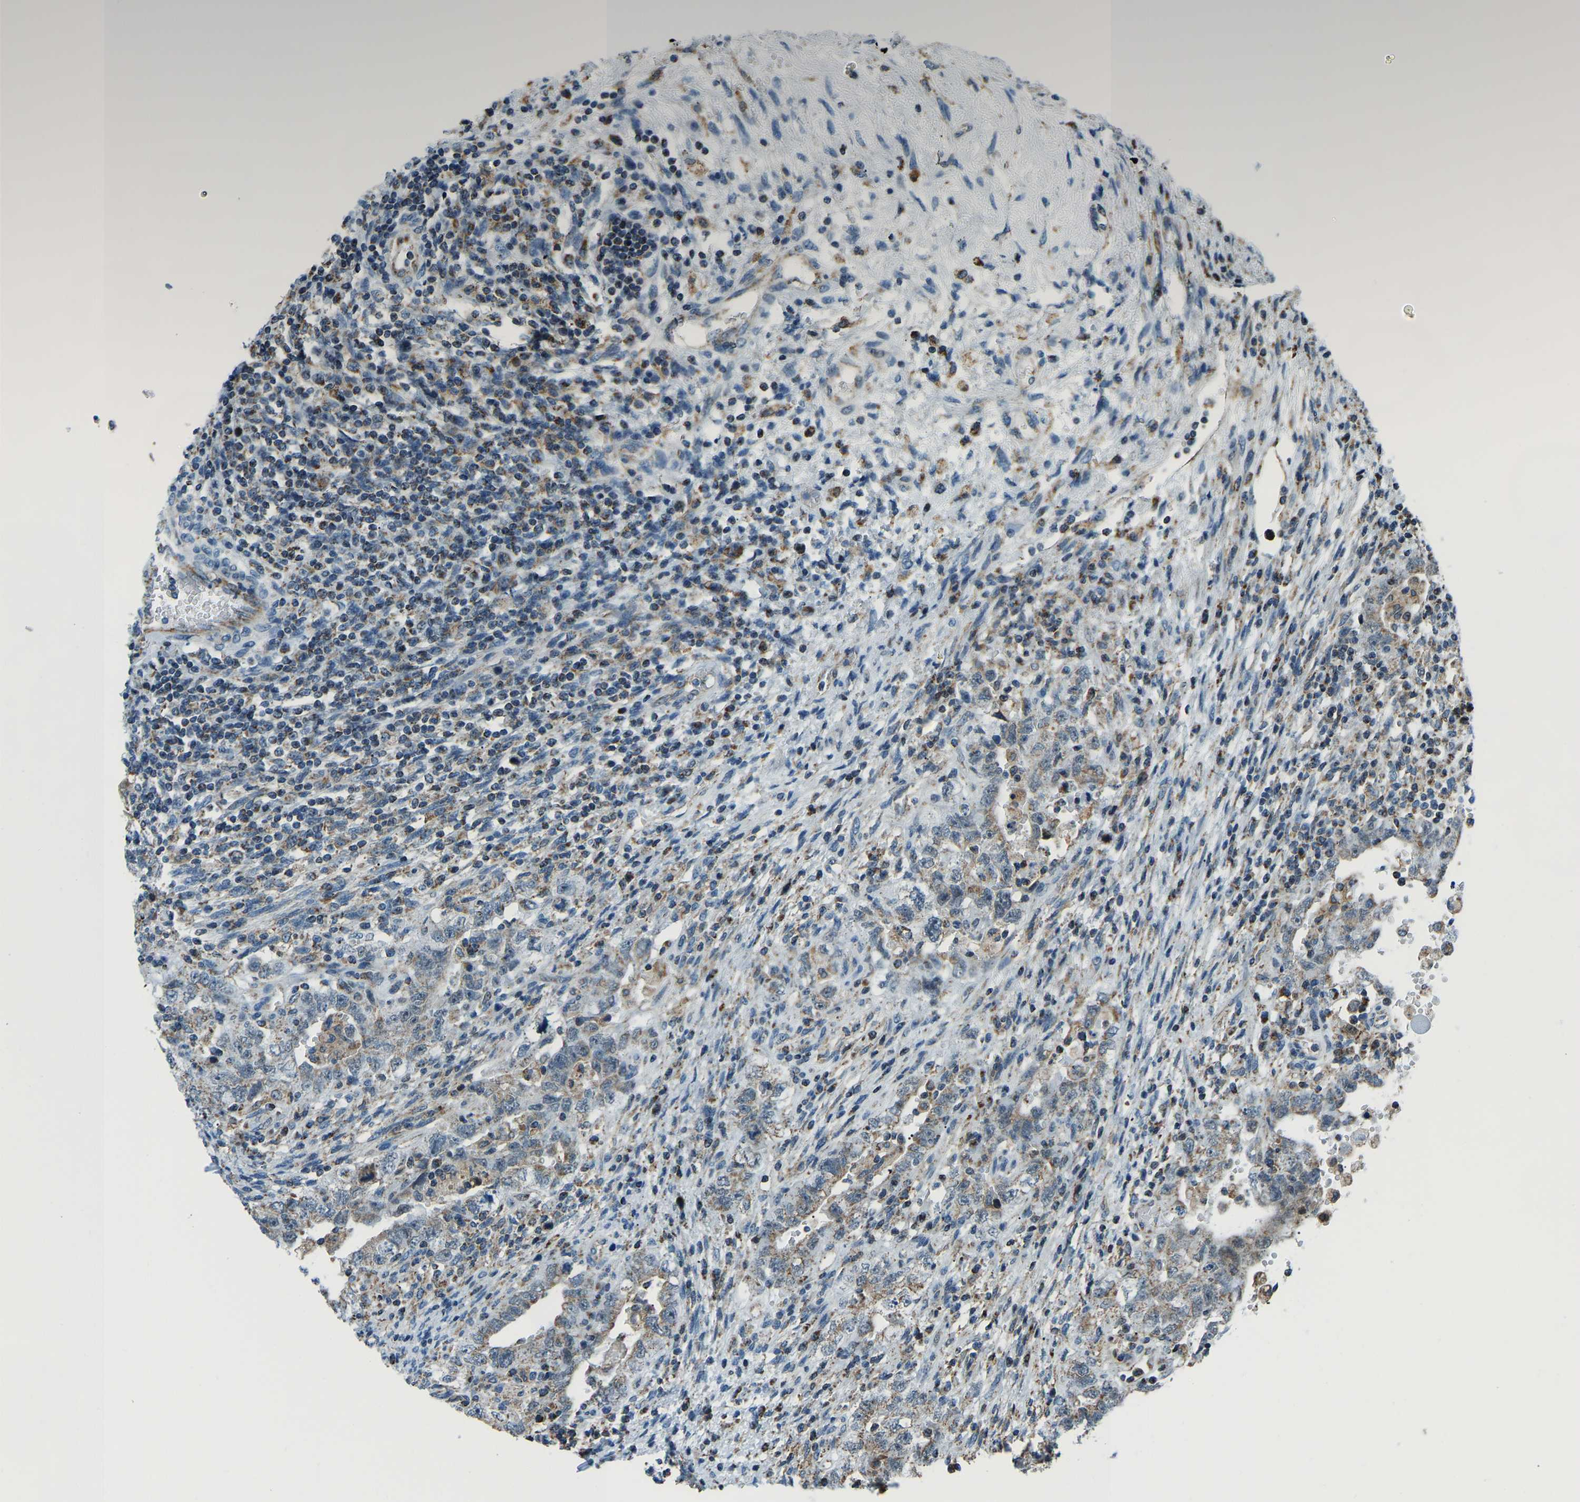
{"staining": {"intensity": "negative", "quantity": "none", "location": "none"}, "tissue": "testis cancer", "cell_type": "Tumor cells", "image_type": "cancer", "snomed": [{"axis": "morphology", "description": "Carcinoma, Embryonal, NOS"}, {"axis": "topography", "description": "Testis"}], "caption": "Tumor cells show no significant protein expression in testis embryonal carcinoma.", "gene": "RBM33", "patient": {"sex": "male", "age": 26}}